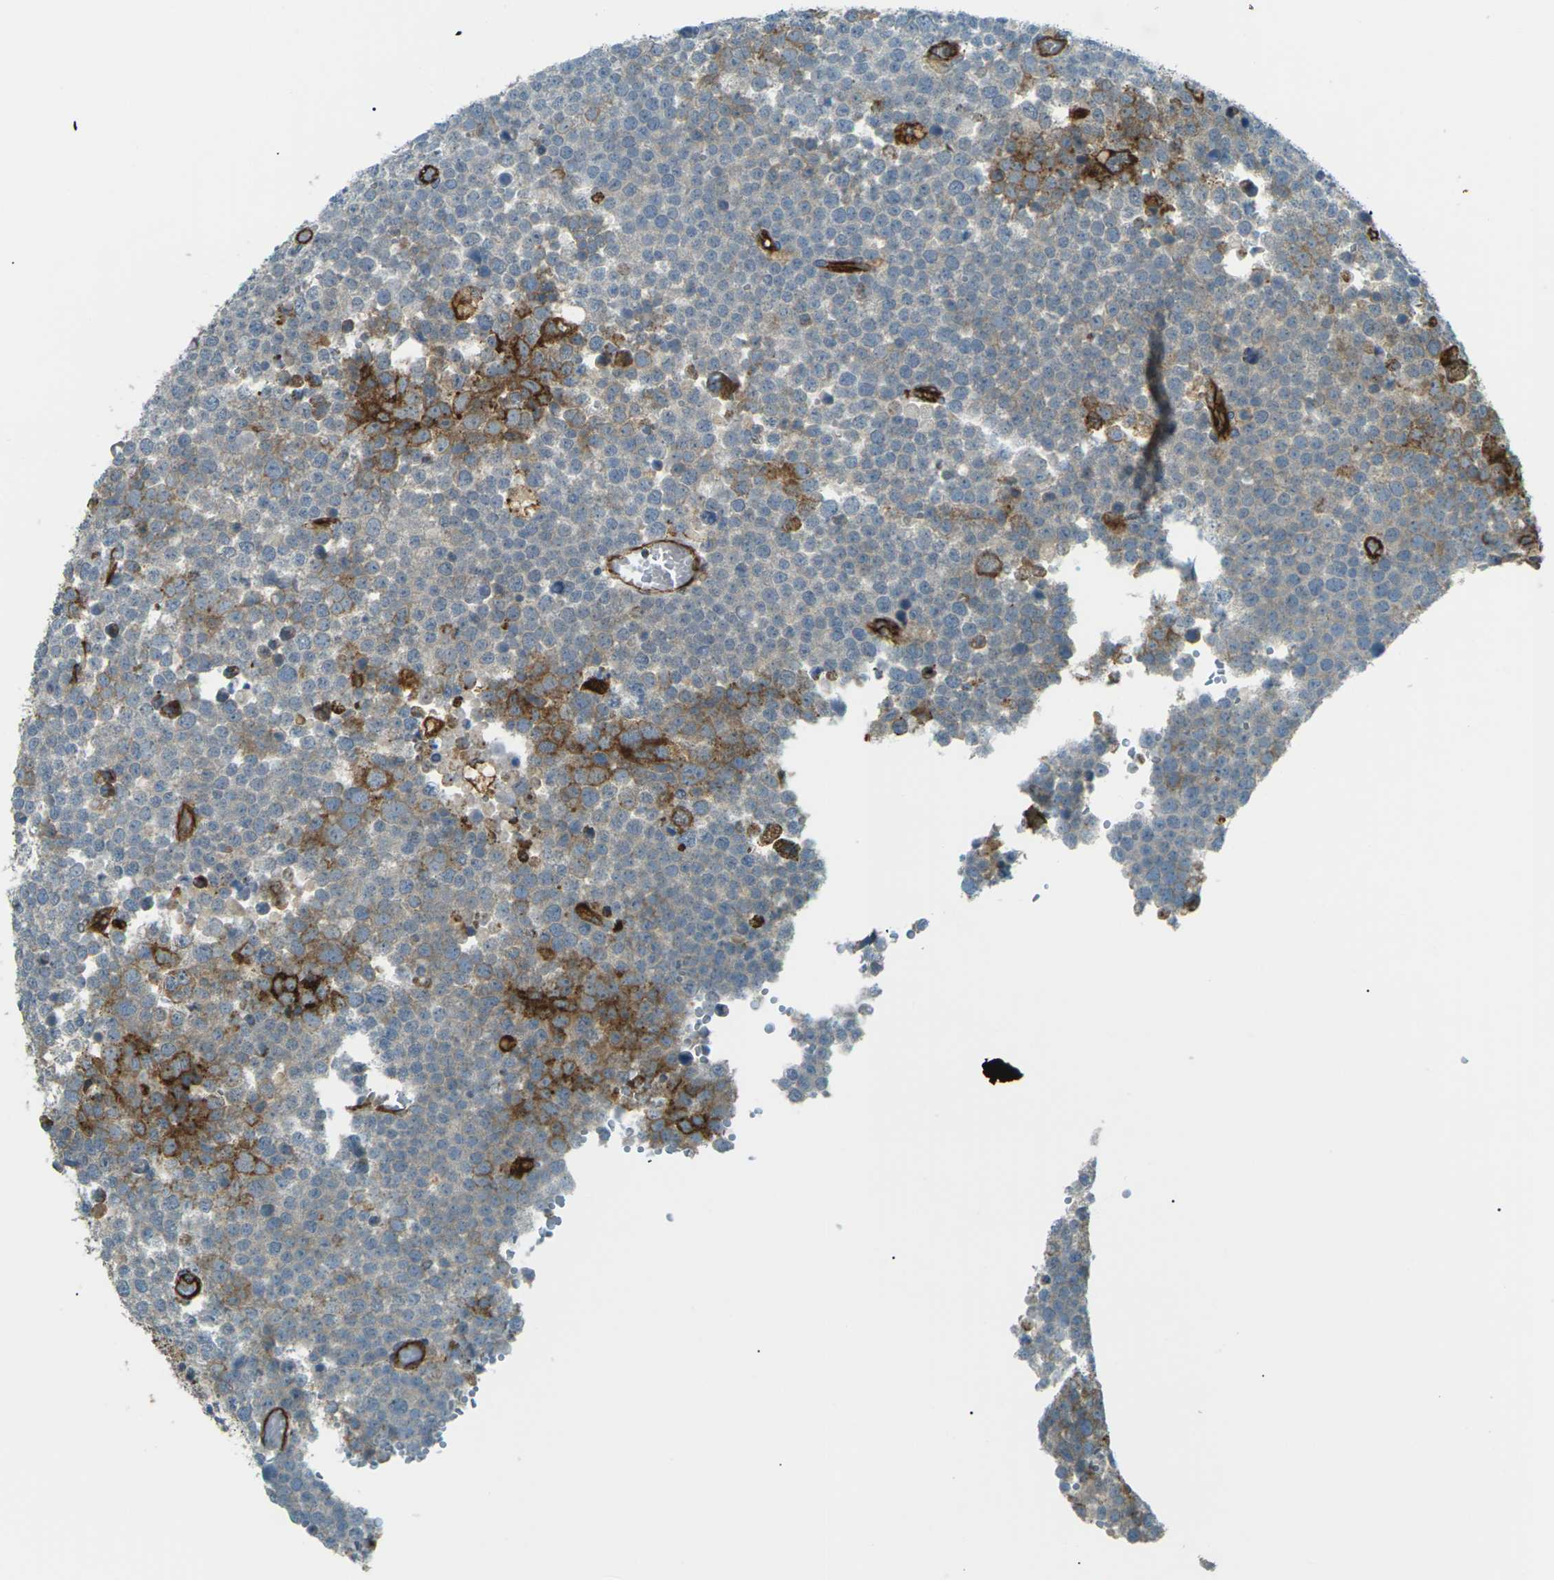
{"staining": {"intensity": "strong", "quantity": "<25%", "location": "cytoplasmic/membranous"}, "tissue": "testis cancer", "cell_type": "Tumor cells", "image_type": "cancer", "snomed": [{"axis": "morphology", "description": "Seminoma, NOS"}, {"axis": "topography", "description": "Testis"}], "caption": "Protein expression analysis of testis cancer reveals strong cytoplasmic/membranous positivity in approximately <25% of tumor cells. (Stains: DAB (3,3'-diaminobenzidine) in brown, nuclei in blue, Microscopy: brightfield microscopy at high magnification).", "gene": "S1PR1", "patient": {"sex": "male", "age": 71}}